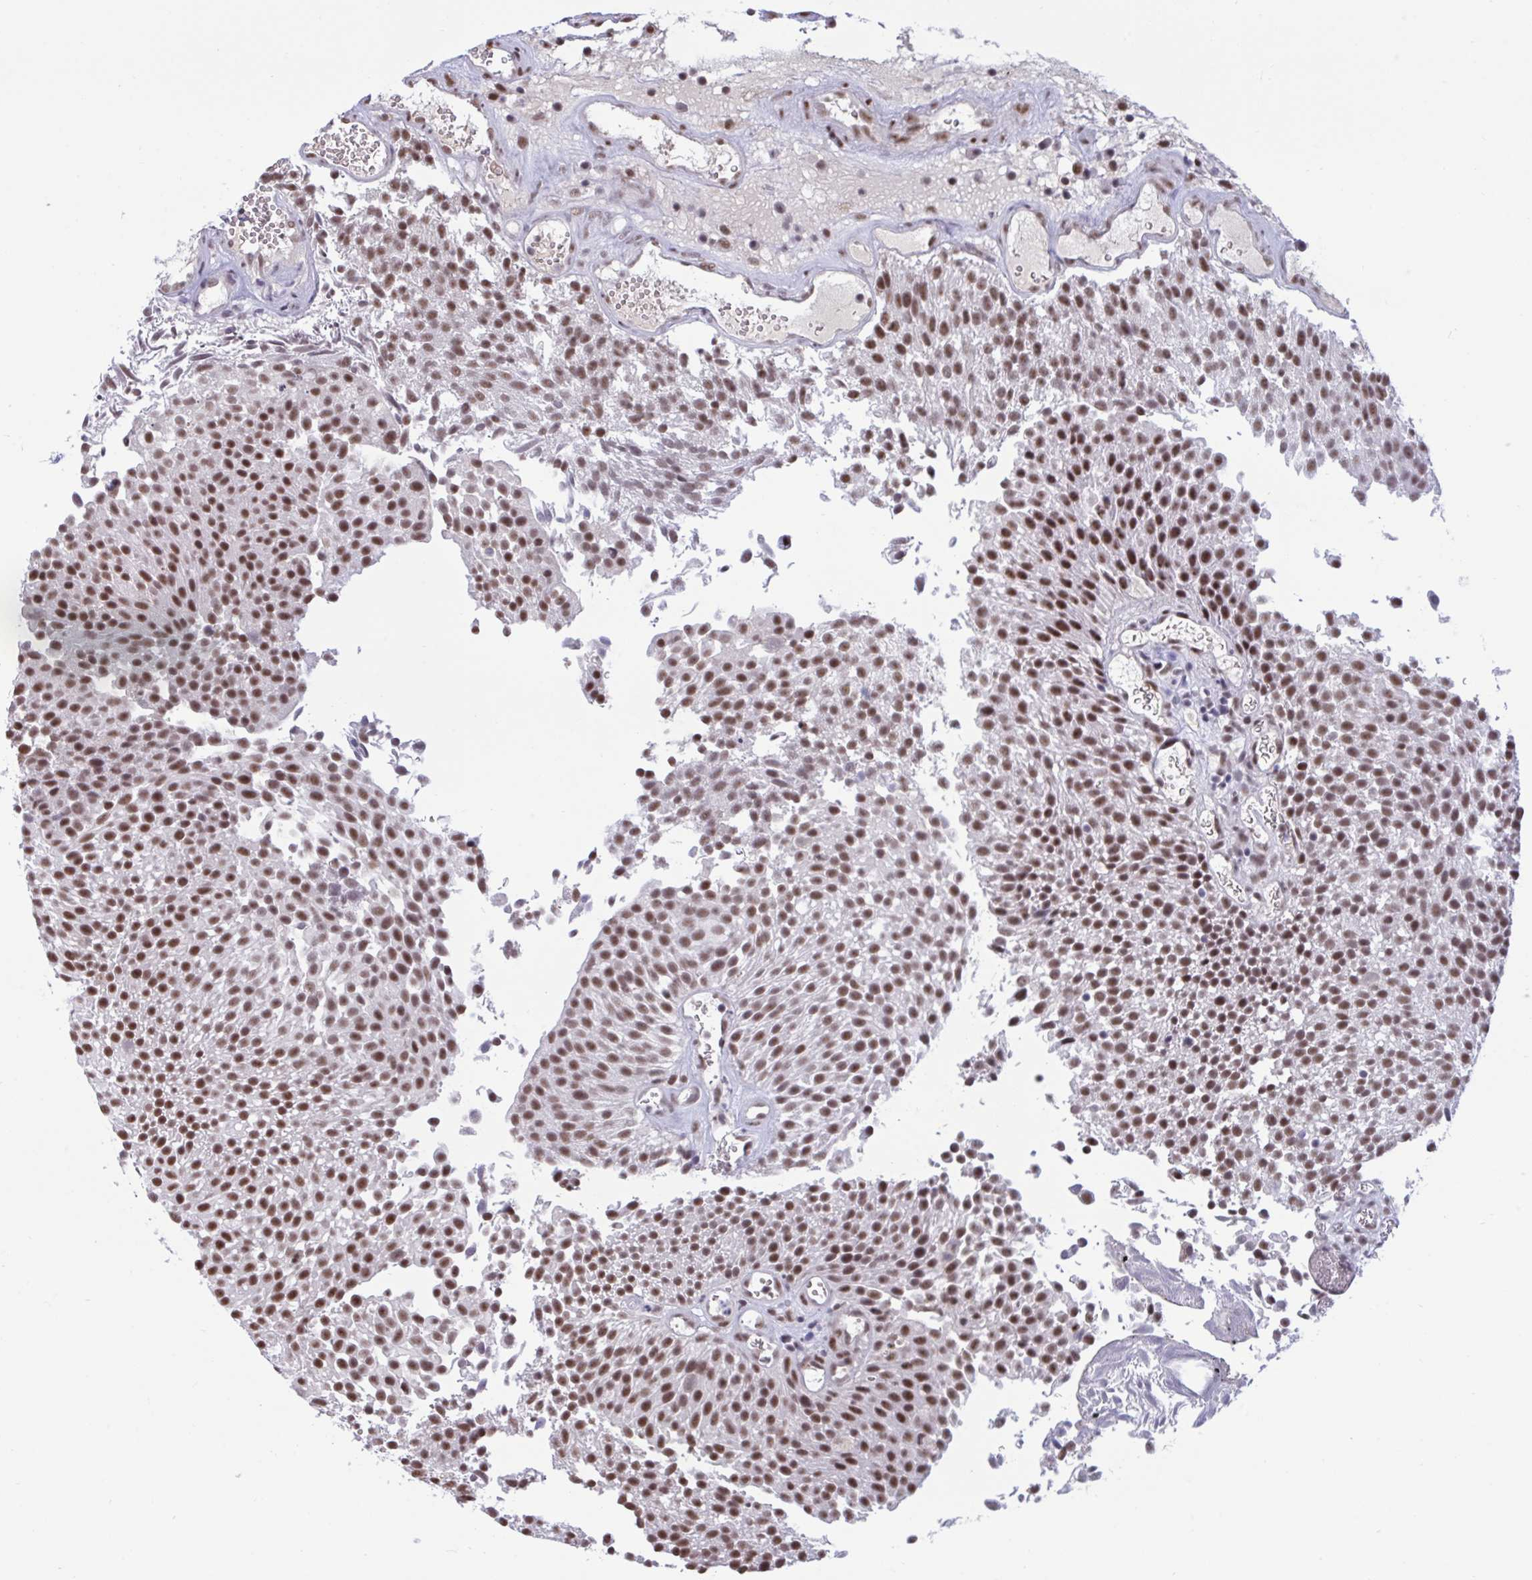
{"staining": {"intensity": "moderate", "quantity": ">75%", "location": "nuclear"}, "tissue": "urothelial cancer", "cell_type": "Tumor cells", "image_type": "cancer", "snomed": [{"axis": "morphology", "description": "Urothelial carcinoma, Low grade"}, {"axis": "topography", "description": "Urinary bladder"}], "caption": "A brown stain highlights moderate nuclear positivity of a protein in urothelial cancer tumor cells.", "gene": "PUF60", "patient": {"sex": "female", "age": 79}}